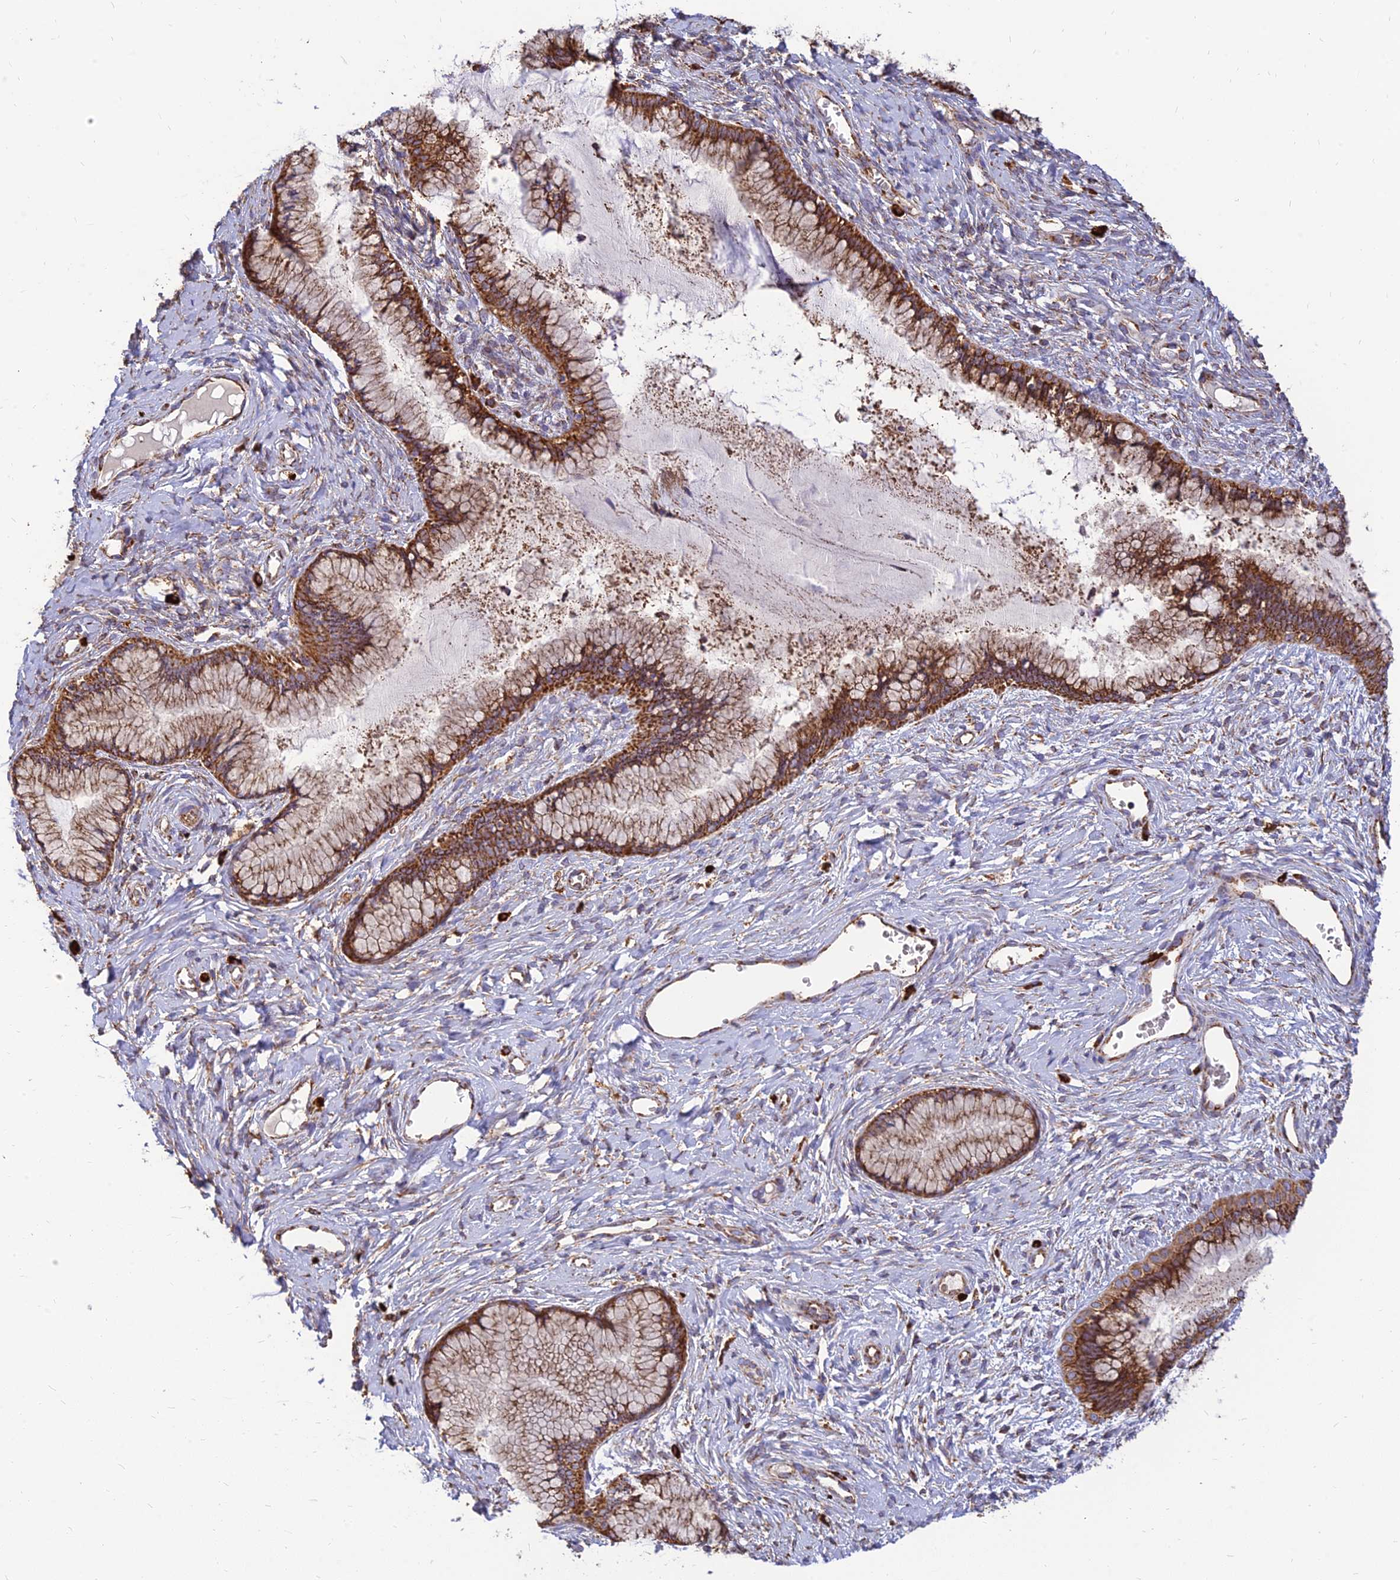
{"staining": {"intensity": "strong", "quantity": ">75%", "location": "cytoplasmic/membranous"}, "tissue": "cervix", "cell_type": "Glandular cells", "image_type": "normal", "snomed": [{"axis": "morphology", "description": "Normal tissue, NOS"}, {"axis": "topography", "description": "Cervix"}], "caption": "An image of human cervix stained for a protein demonstrates strong cytoplasmic/membranous brown staining in glandular cells.", "gene": "THUMPD2", "patient": {"sex": "female", "age": 42}}